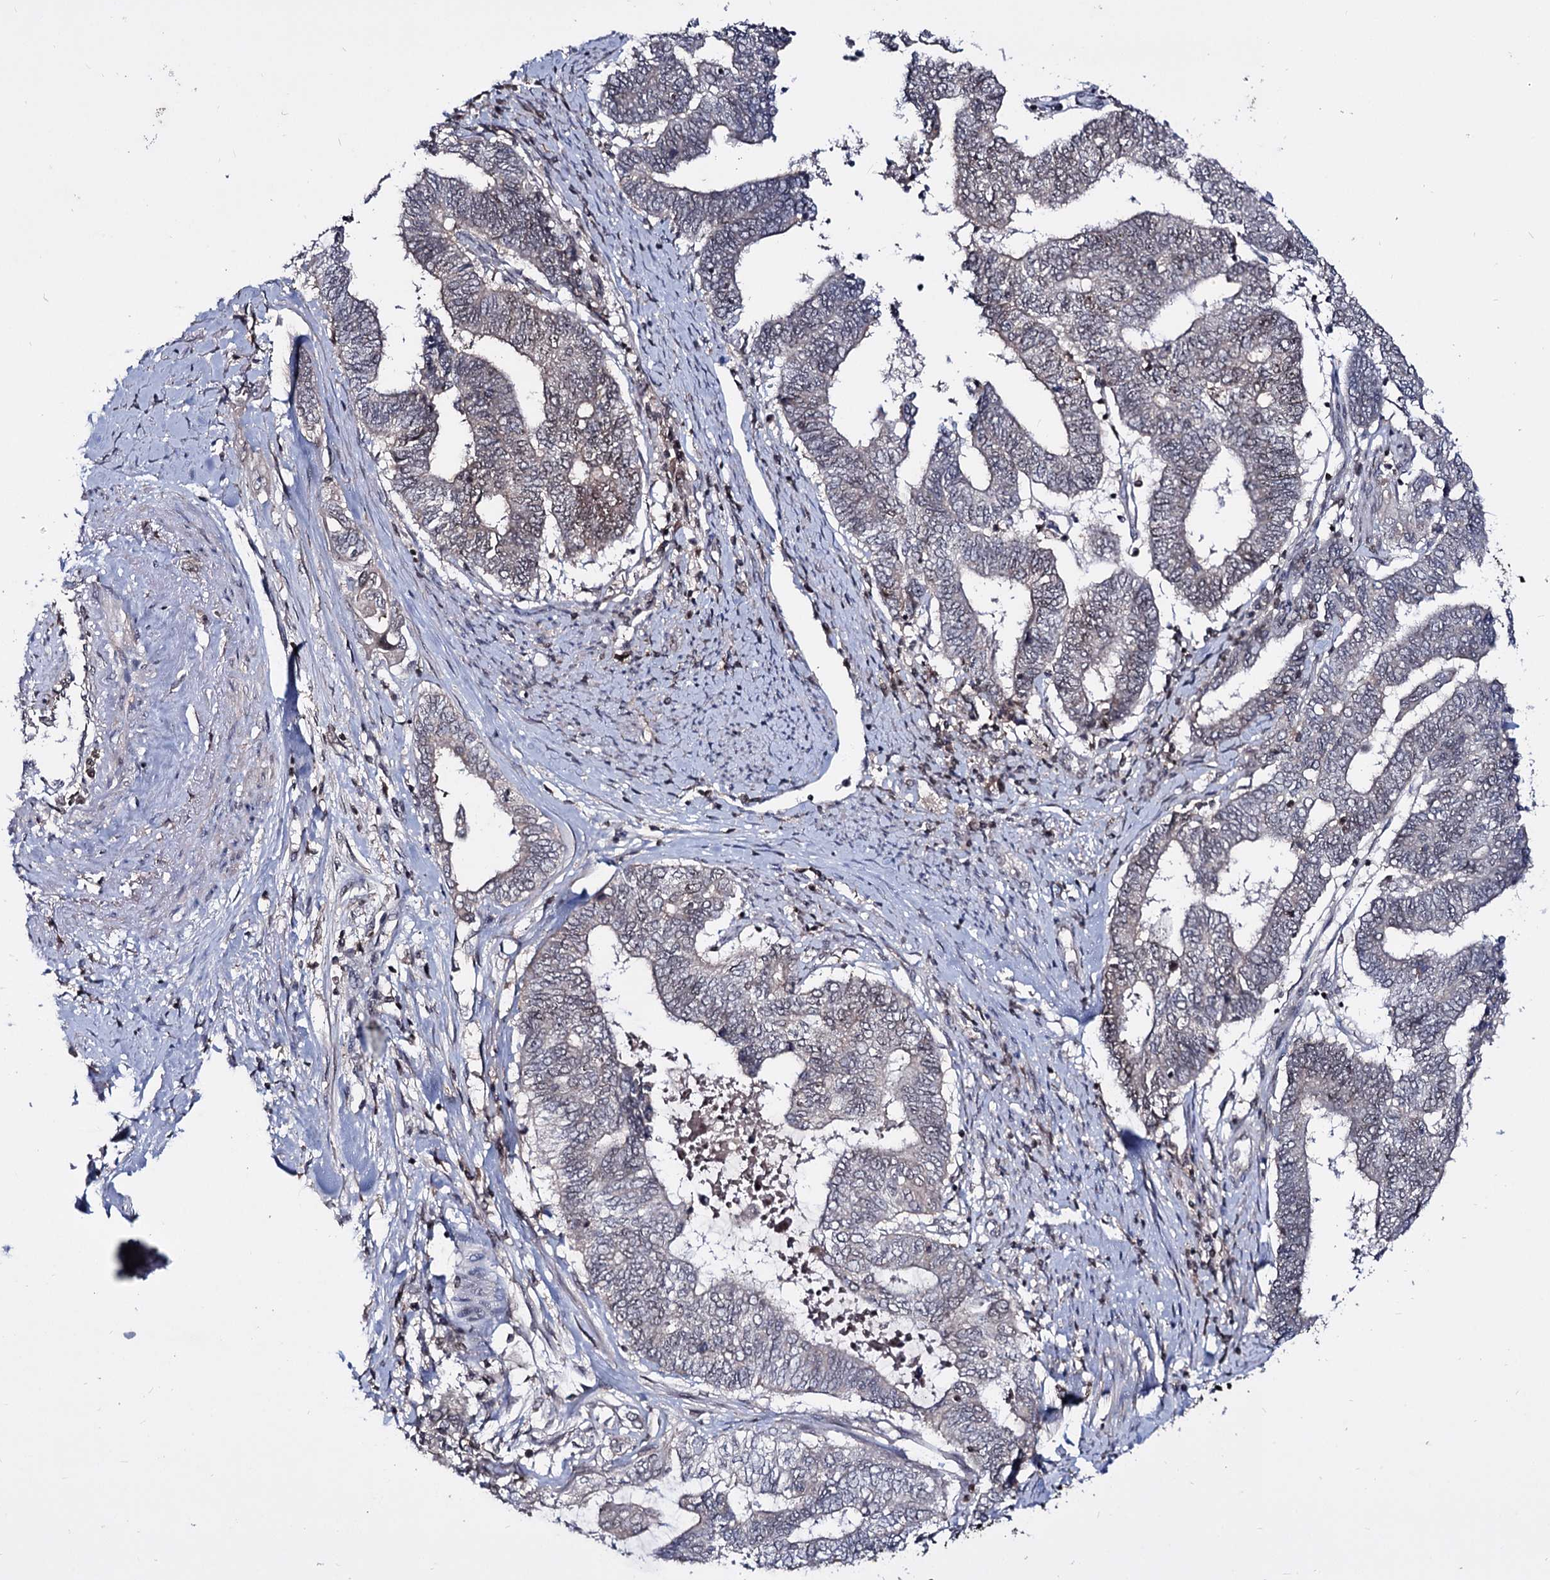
{"staining": {"intensity": "weak", "quantity": "<25%", "location": "nuclear"}, "tissue": "endometrial cancer", "cell_type": "Tumor cells", "image_type": "cancer", "snomed": [{"axis": "morphology", "description": "Adenocarcinoma, NOS"}, {"axis": "topography", "description": "Uterus"}, {"axis": "topography", "description": "Endometrium"}], "caption": "This photomicrograph is of endometrial cancer stained with IHC to label a protein in brown with the nuclei are counter-stained blue. There is no staining in tumor cells. Brightfield microscopy of immunohistochemistry stained with DAB (brown) and hematoxylin (blue), captured at high magnification.", "gene": "SMCHD1", "patient": {"sex": "female", "age": 70}}